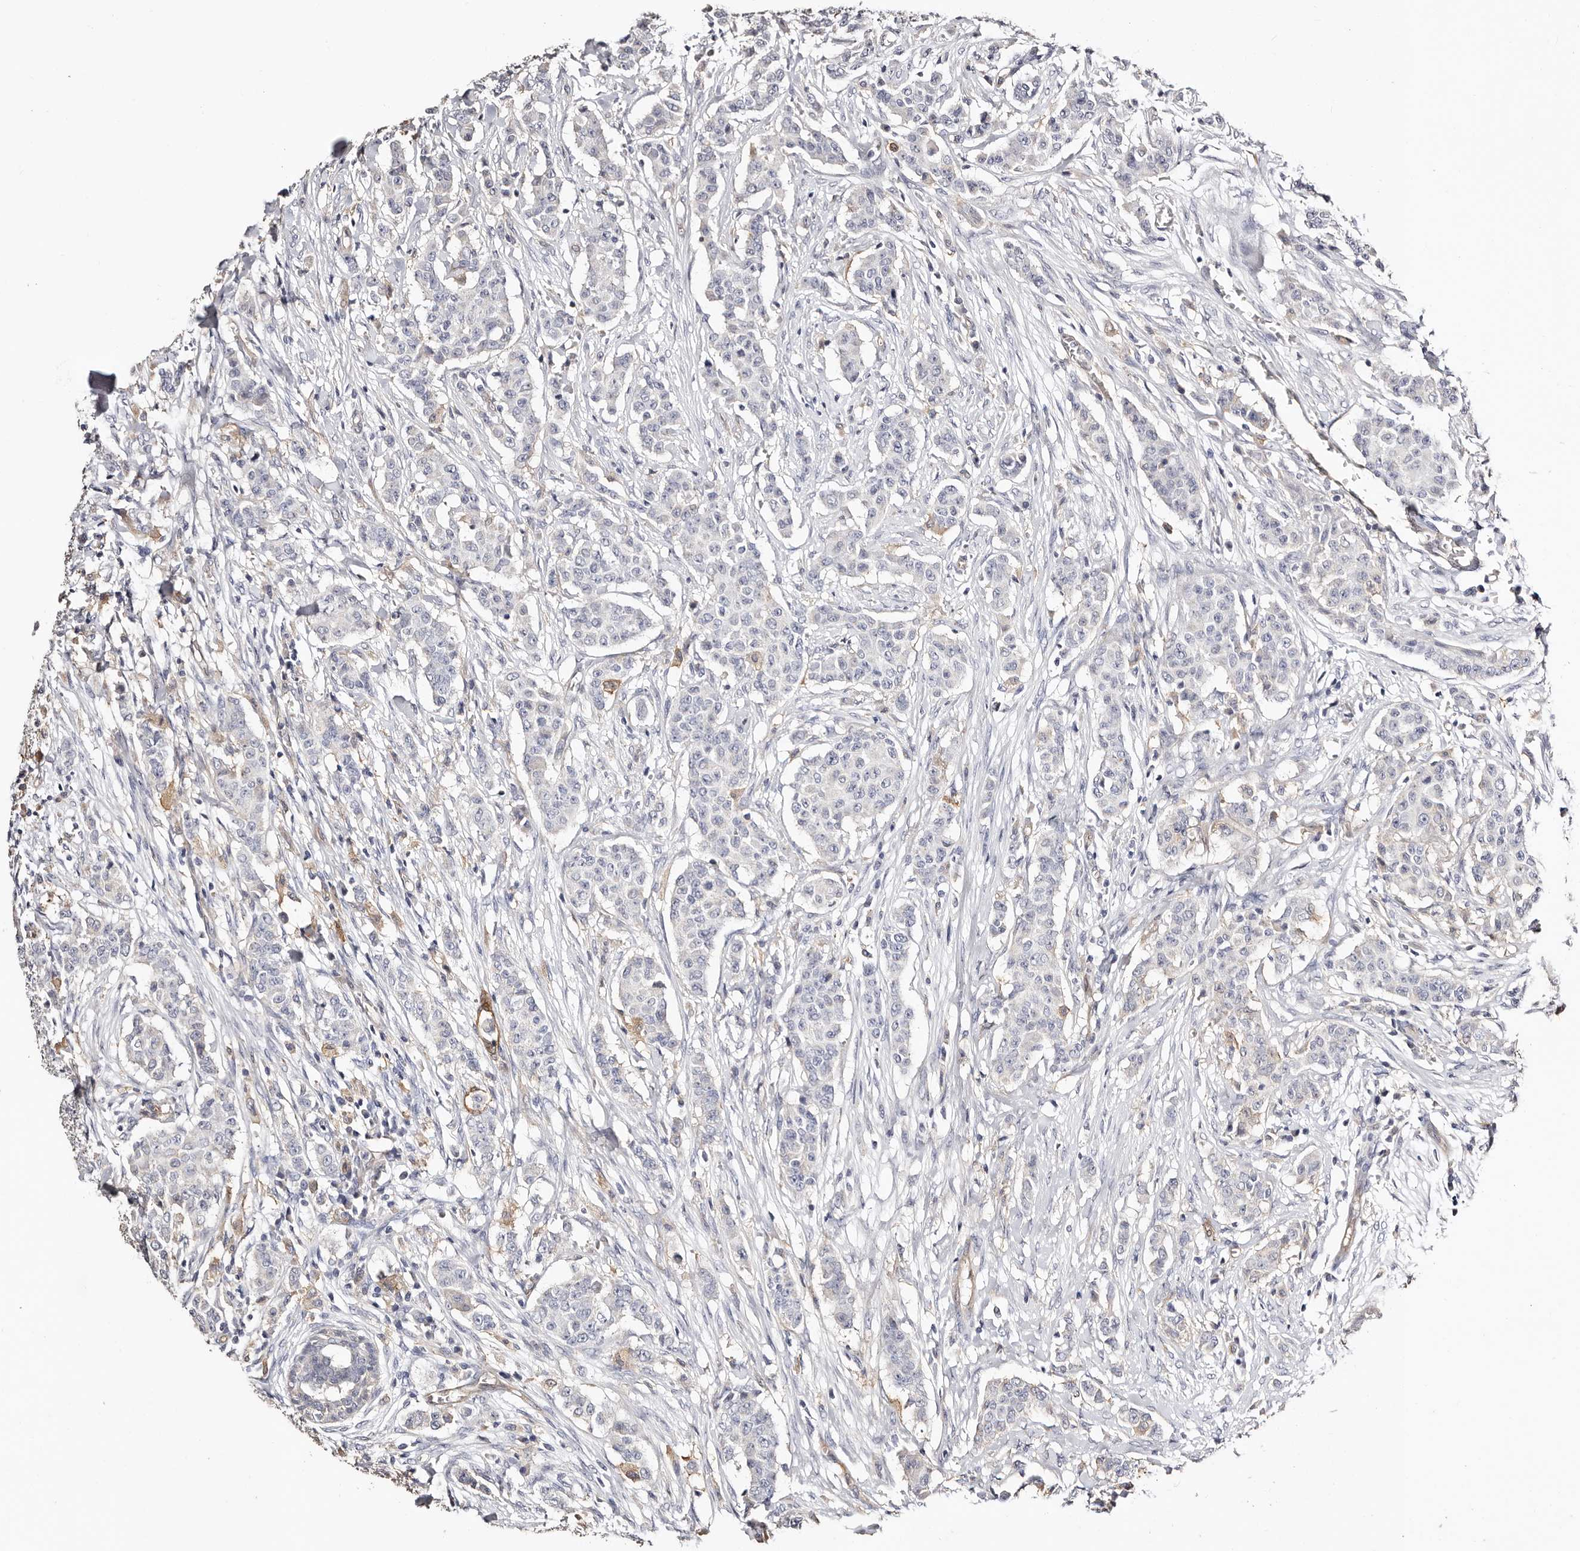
{"staining": {"intensity": "negative", "quantity": "none", "location": "none"}, "tissue": "breast cancer", "cell_type": "Tumor cells", "image_type": "cancer", "snomed": [{"axis": "morphology", "description": "Duct carcinoma"}, {"axis": "topography", "description": "Breast"}], "caption": "Tumor cells are negative for brown protein staining in invasive ductal carcinoma (breast).", "gene": "TGM2", "patient": {"sex": "female", "age": 40}}